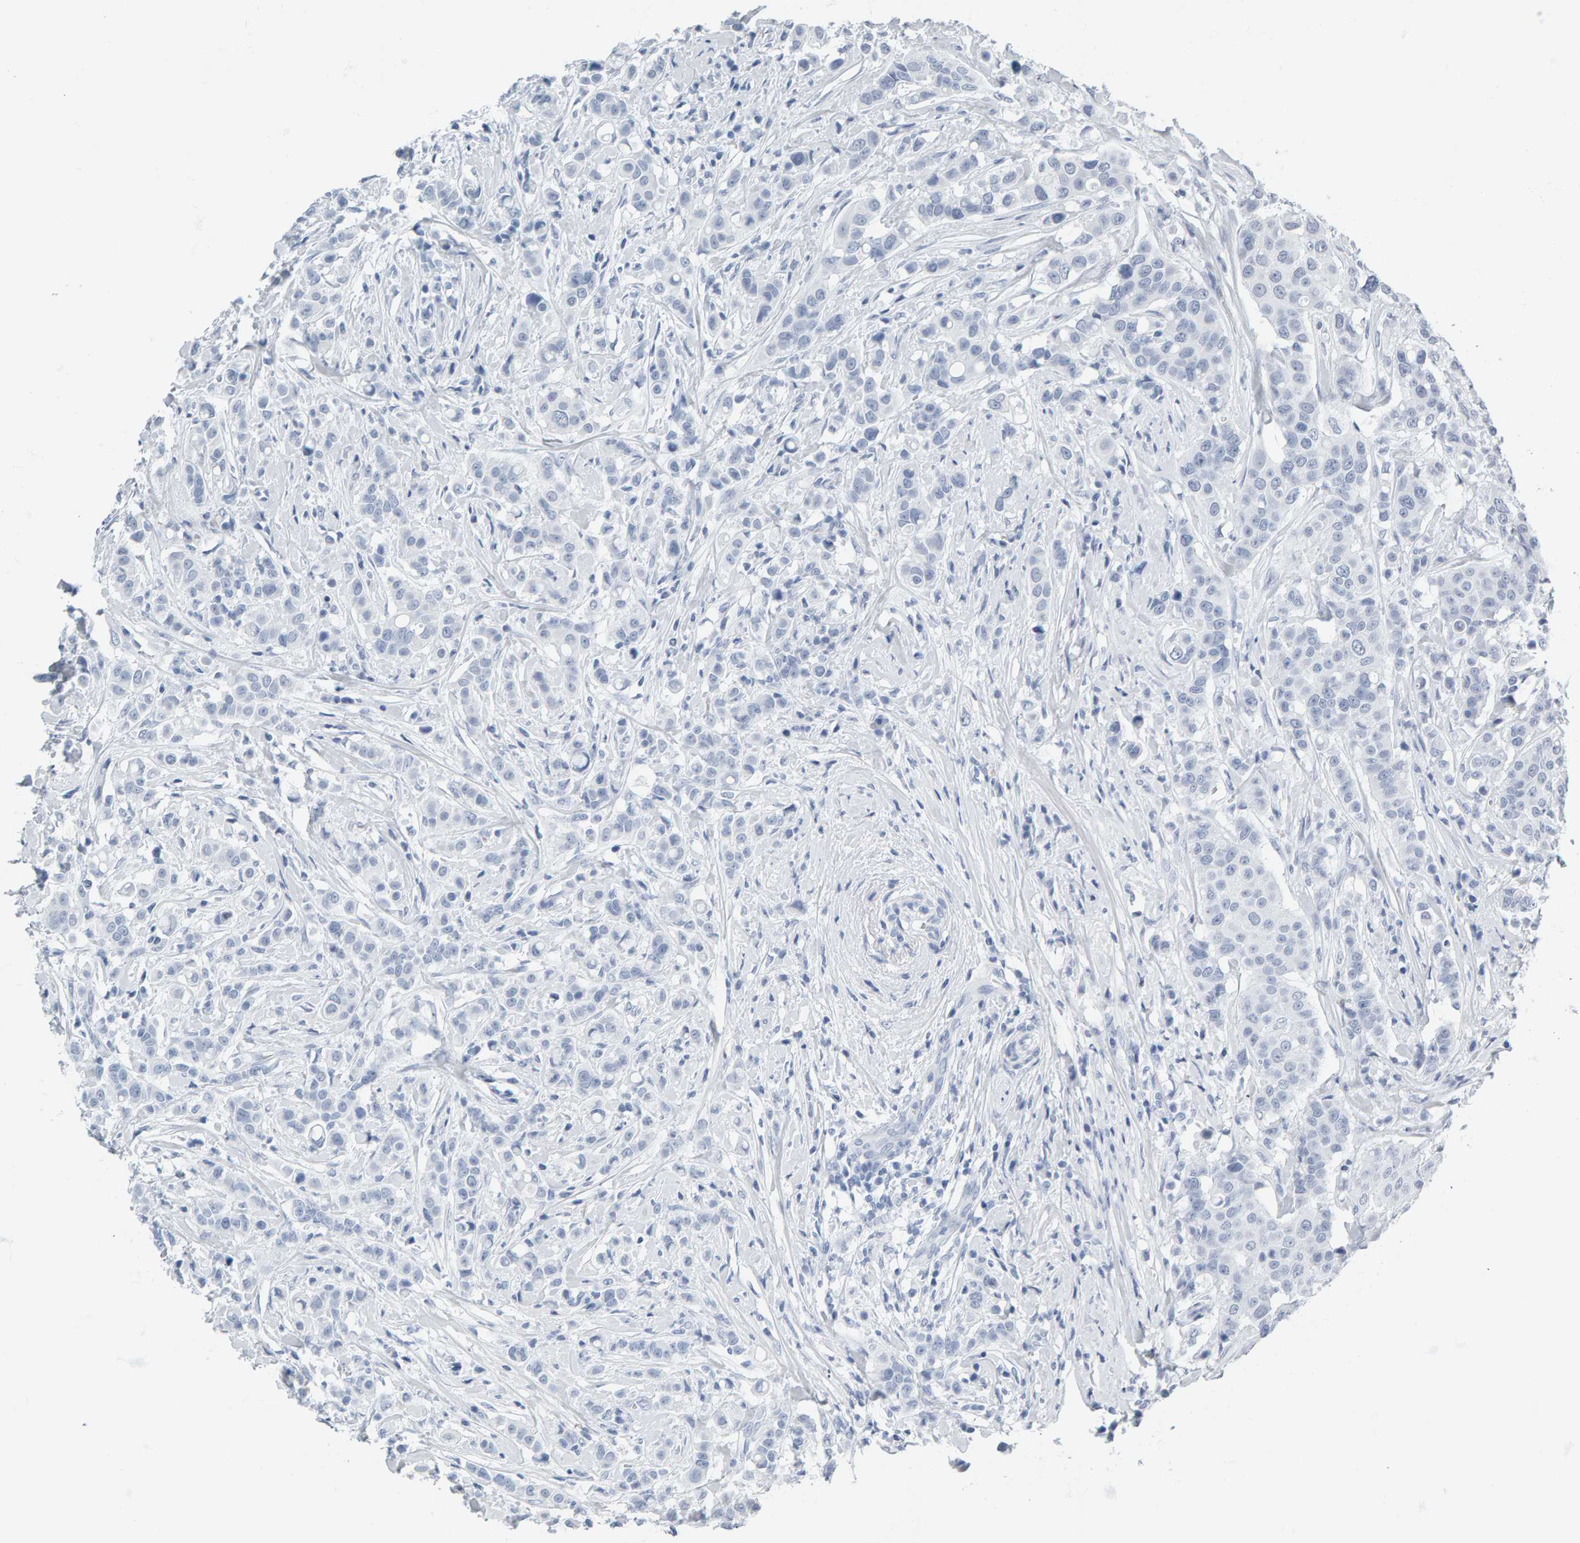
{"staining": {"intensity": "negative", "quantity": "none", "location": "none"}, "tissue": "breast cancer", "cell_type": "Tumor cells", "image_type": "cancer", "snomed": [{"axis": "morphology", "description": "Duct carcinoma"}, {"axis": "topography", "description": "Breast"}], "caption": "Immunohistochemistry (IHC) photomicrograph of neoplastic tissue: human breast cancer stained with DAB demonstrates no significant protein expression in tumor cells.", "gene": "SPACA3", "patient": {"sex": "female", "age": 27}}